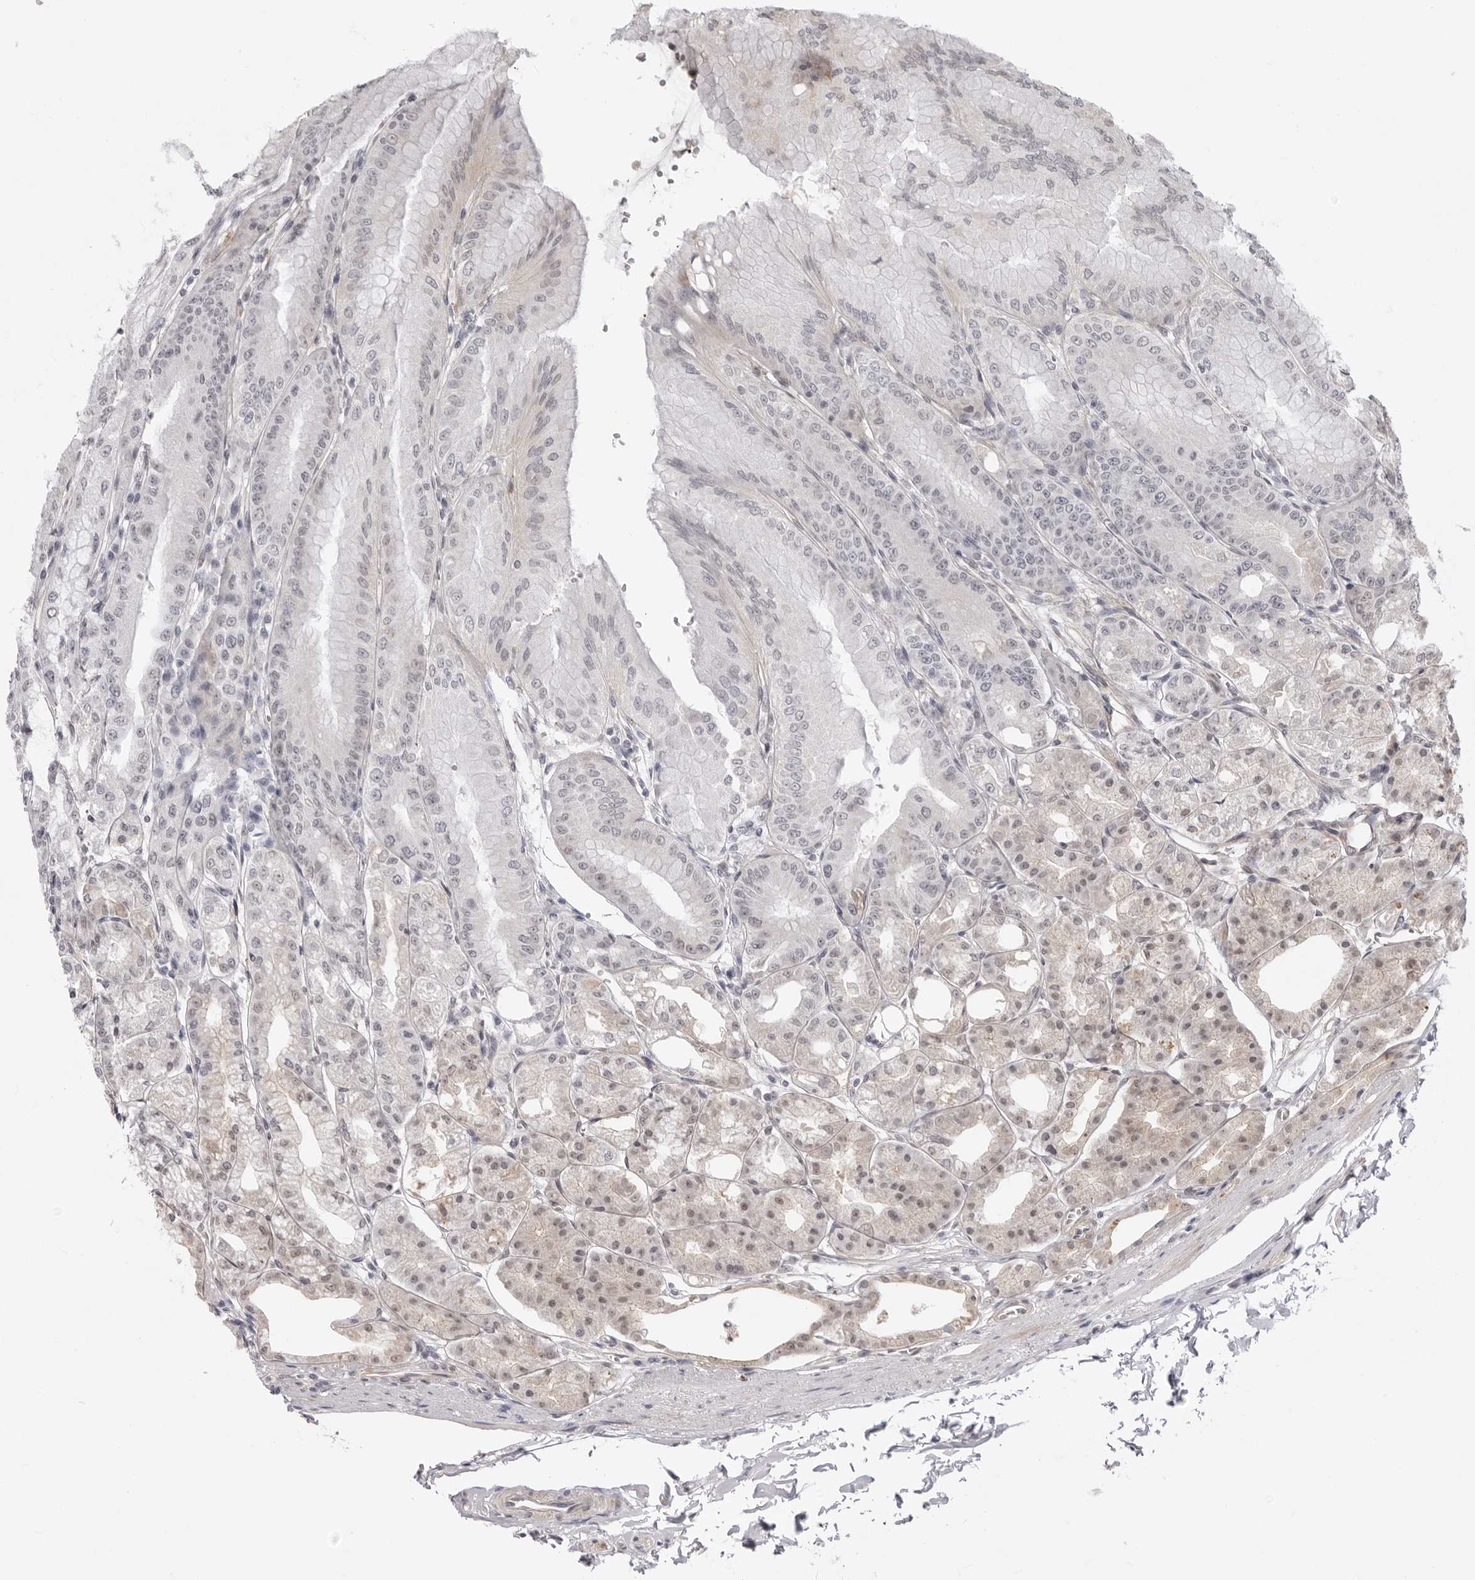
{"staining": {"intensity": "weak", "quantity": "25%-75%", "location": "nuclear"}, "tissue": "stomach", "cell_type": "Glandular cells", "image_type": "normal", "snomed": [{"axis": "morphology", "description": "Normal tissue, NOS"}, {"axis": "topography", "description": "Stomach, lower"}], "caption": "A brown stain shows weak nuclear positivity of a protein in glandular cells of normal human stomach.", "gene": "SUGCT", "patient": {"sex": "male", "age": 71}}